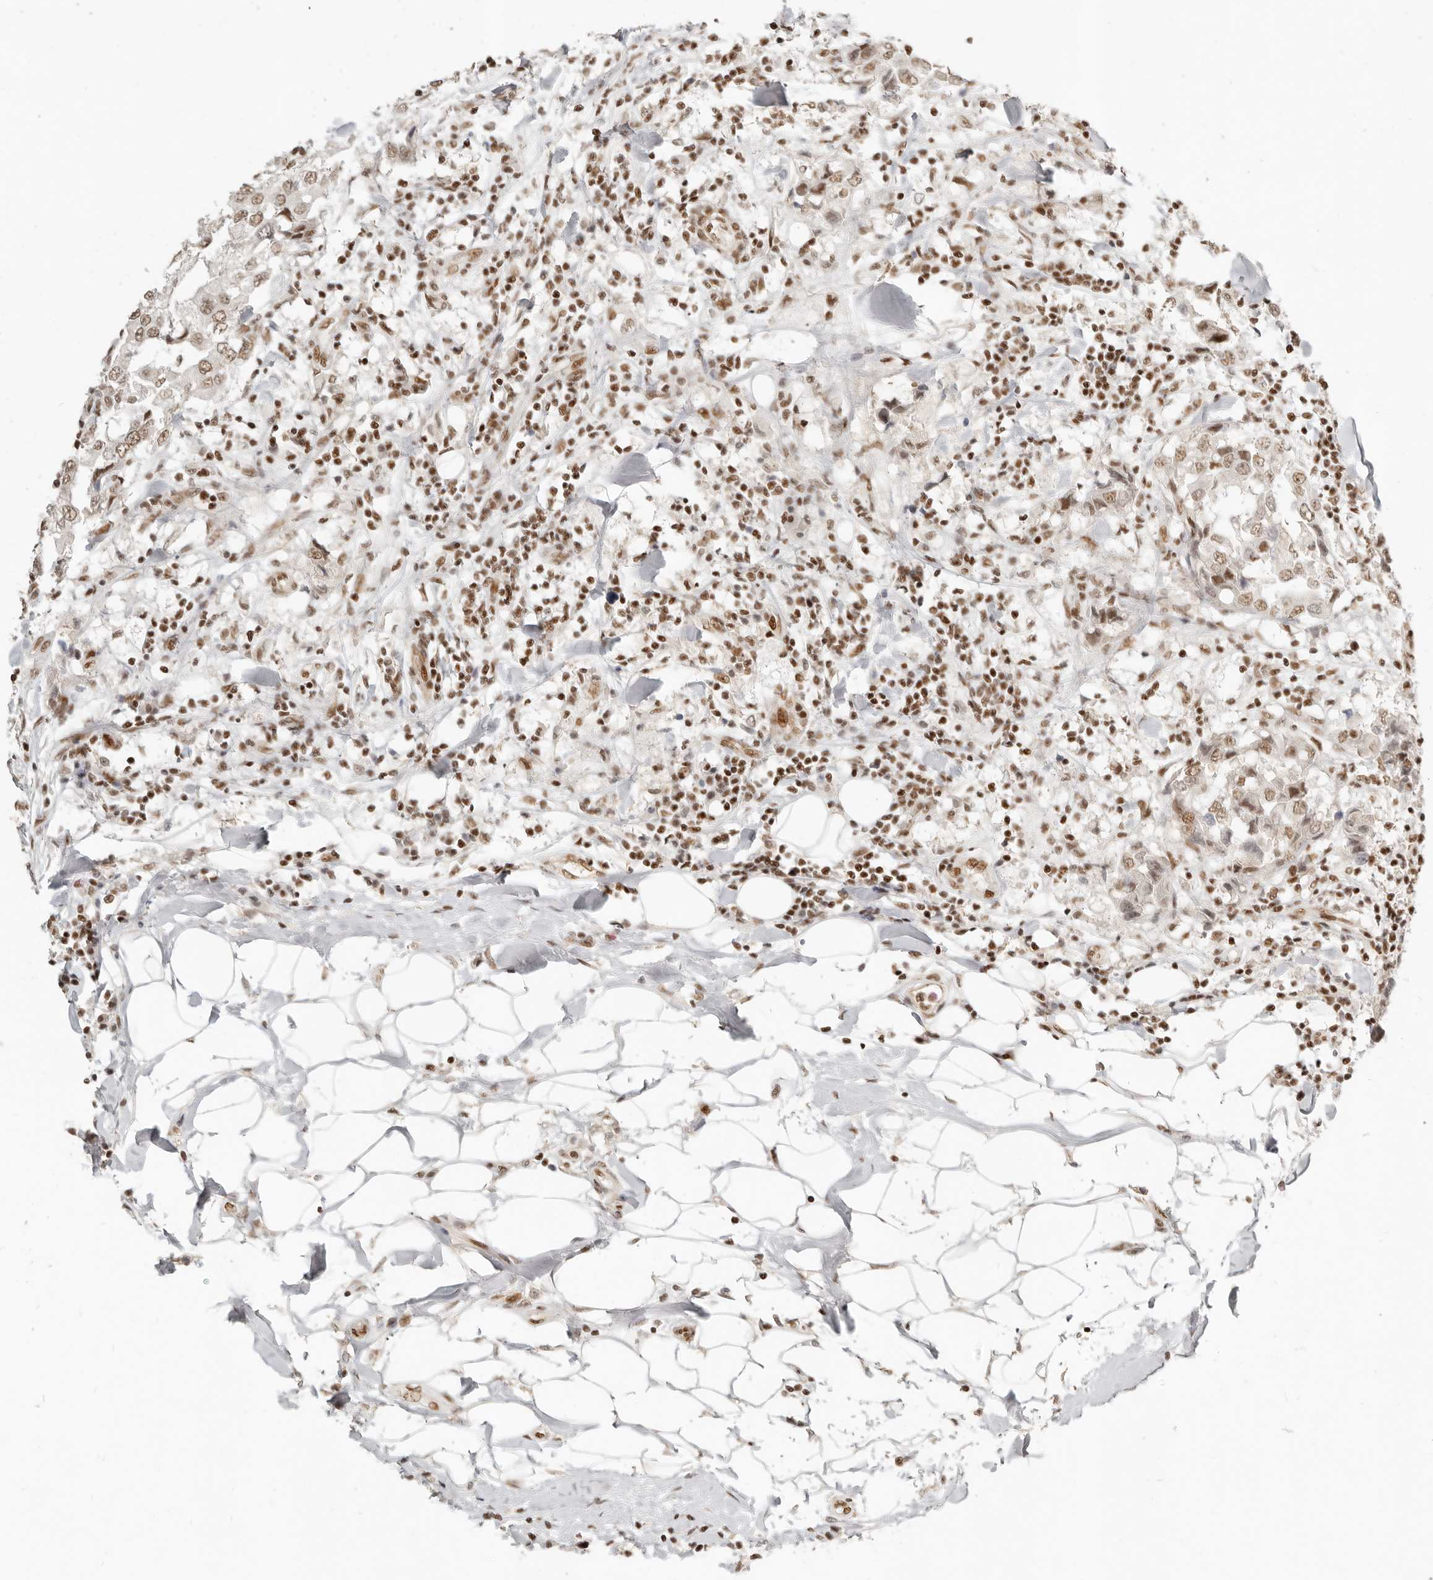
{"staining": {"intensity": "moderate", "quantity": ">75%", "location": "nuclear"}, "tissue": "breast cancer", "cell_type": "Tumor cells", "image_type": "cancer", "snomed": [{"axis": "morphology", "description": "Duct carcinoma"}, {"axis": "topography", "description": "Breast"}], "caption": "Brown immunohistochemical staining in breast cancer exhibits moderate nuclear expression in about >75% of tumor cells. Nuclei are stained in blue.", "gene": "GABPA", "patient": {"sex": "female", "age": 27}}